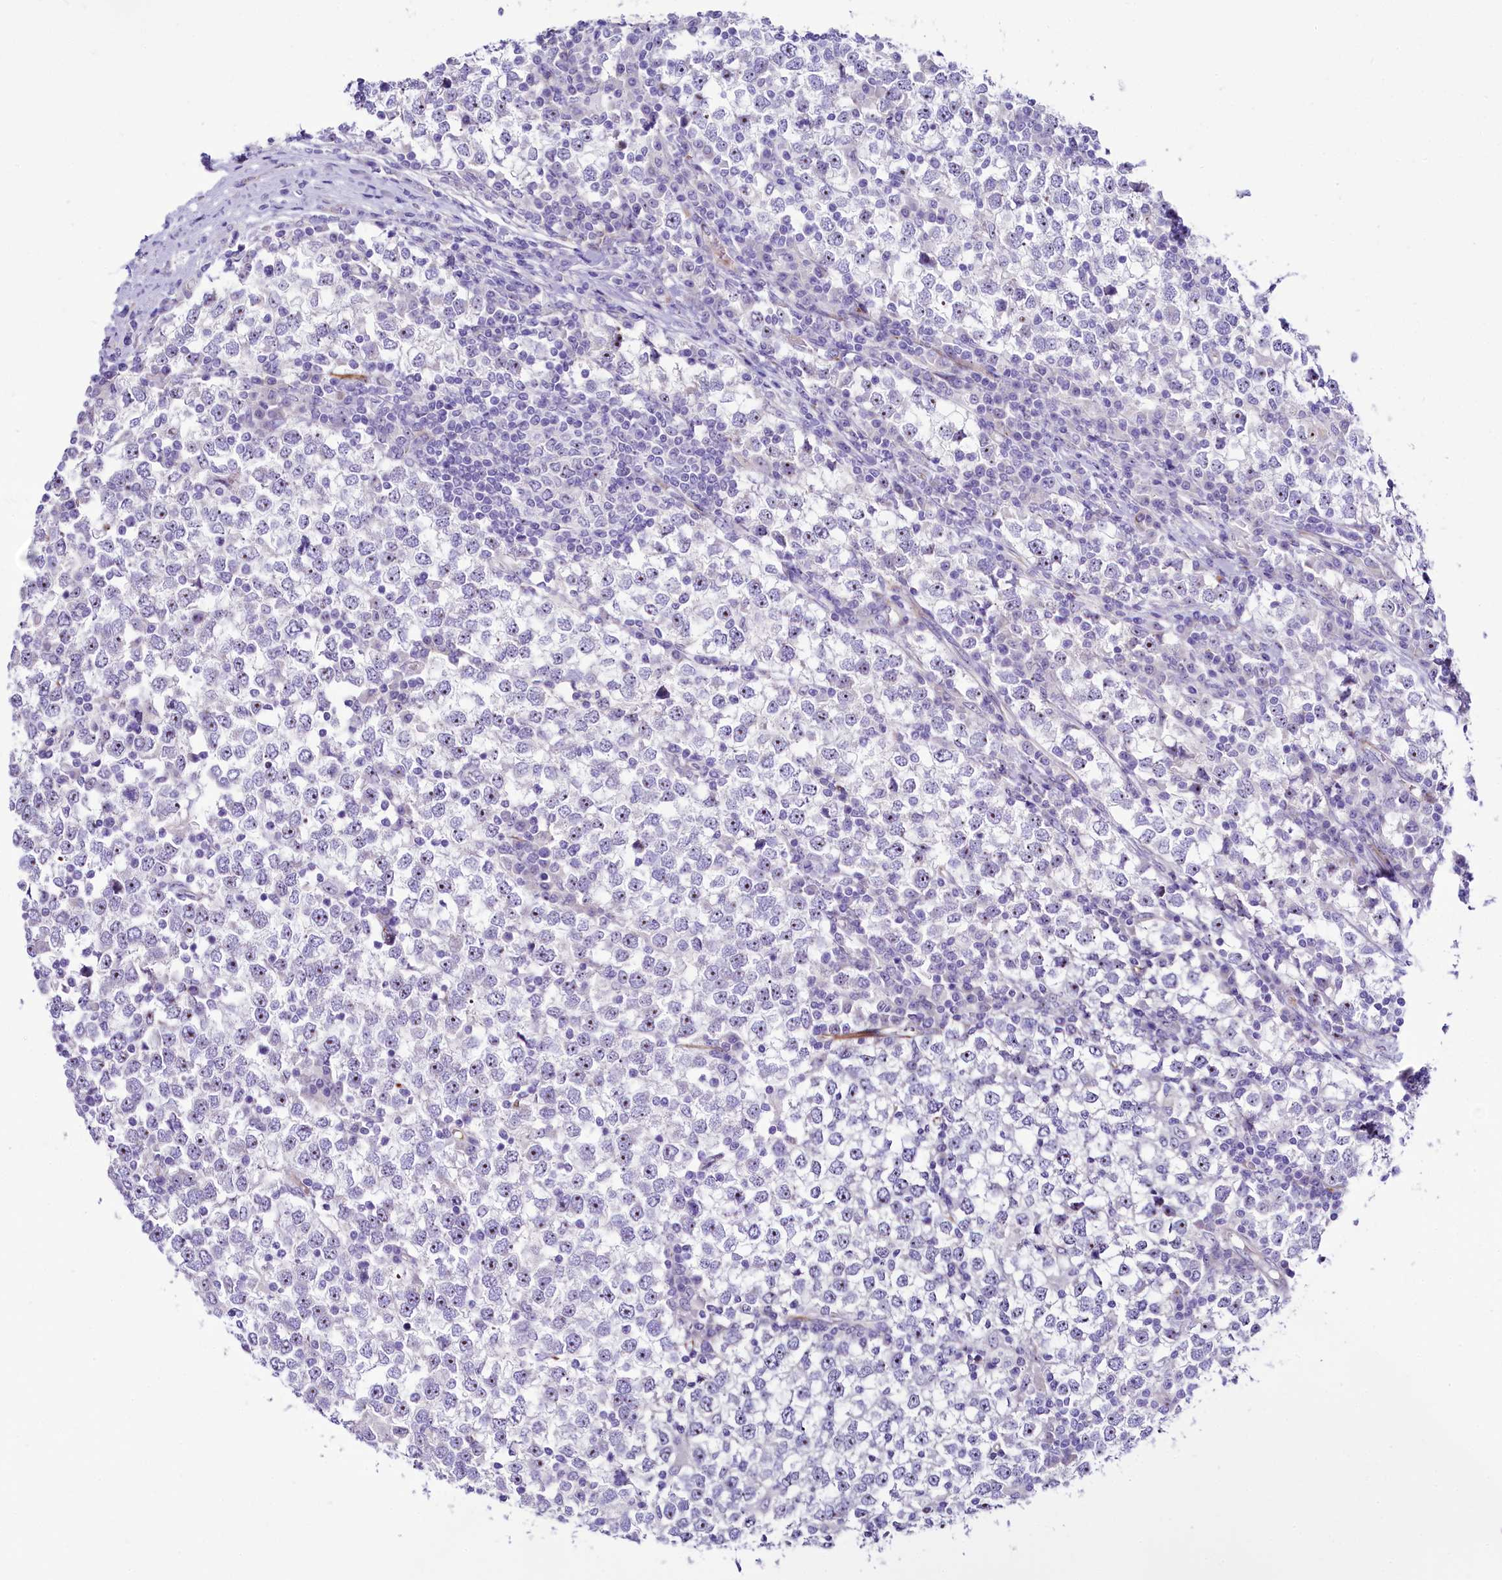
{"staining": {"intensity": "weak", "quantity": "<25%", "location": "nuclear"}, "tissue": "testis cancer", "cell_type": "Tumor cells", "image_type": "cancer", "snomed": [{"axis": "morphology", "description": "Seminoma, NOS"}, {"axis": "topography", "description": "Testis"}], "caption": "A photomicrograph of human seminoma (testis) is negative for staining in tumor cells.", "gene": "SH3TC2", "patient": {"sex": "male", "age": 65}}